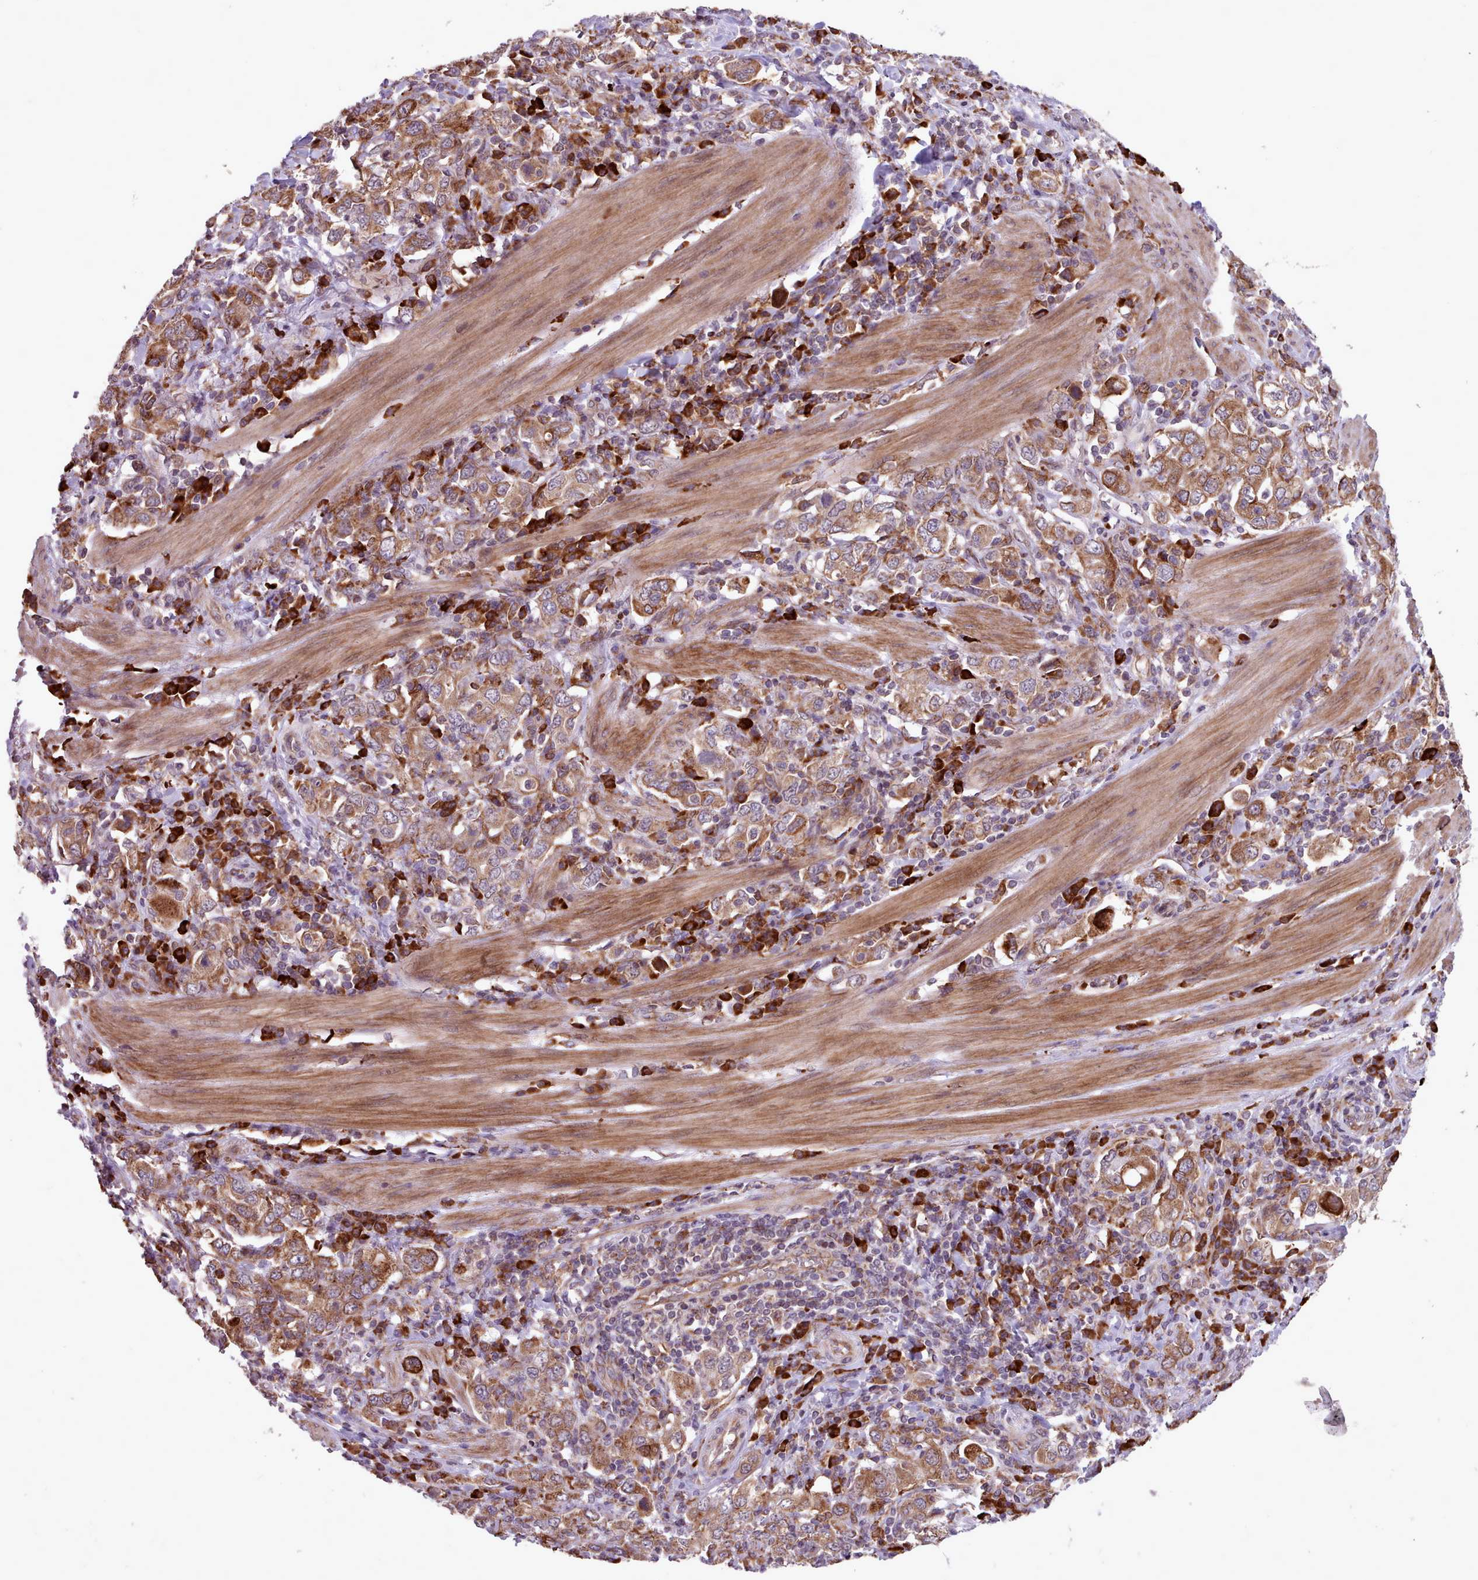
{"staining": {"intensity": "moderate", "quantity": ">75%", "location": "cytoplasmic/membranous"}, "tissue": "stomach cancer", "cell_type": "Tumor cells", "image_type": "cancer", "snomed": [{"axis": "morphology", "description": "Adenocarcinoma, NOS"}, {"axis": "topography", "description": "Stomach, upper"}, {"axis": "topography", "description": "Stomach"}], "caption": "Moderate cytoplasmic/membranous staining for a protein is present in about >75% of tumor cells of stomach cancer using immunohistochemistry (IHC).", "gene": "TTLL3", "patient": {"sex": "male", "age": 62}}